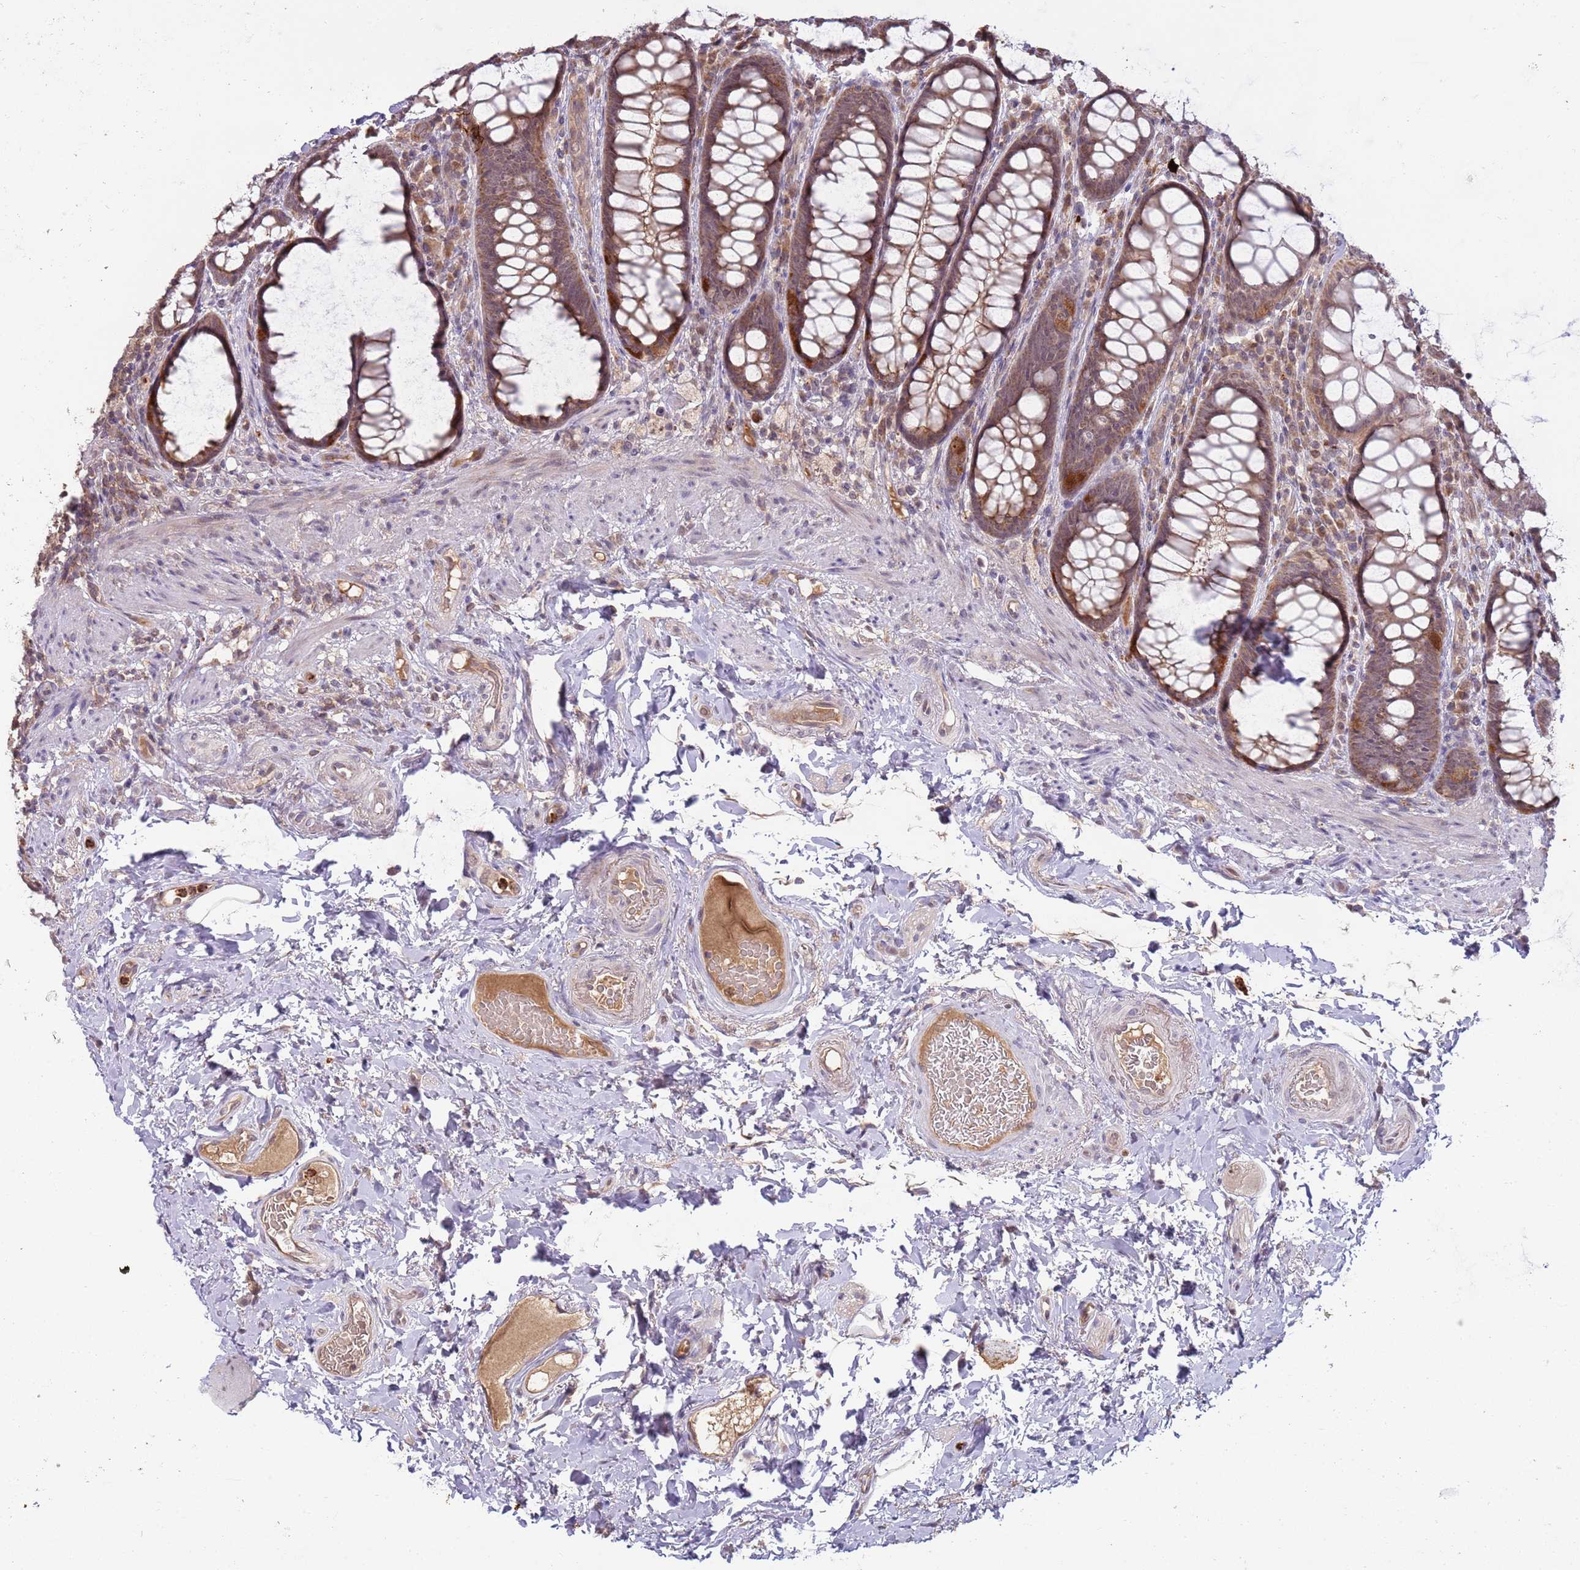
{"staining": {"intensity": "moderate", "quantity": "25%-75%", "location": "cytoplasmic/membranous,nuclear"}, "tissue": "rectum", "cell_type": "Glandular cells", "image_type": "normal", "snomed": [{"axis": "morphology", "description": "Normal tissue, NOS"}, {"axis": "topography", "description": "Rectum"}], "caption": "The histopathology image shows immunohistochemical staining of unremarkable rectum. There is moderate cytoplasmic/membranous,nuclear expression is identified in approximately 25%-75% of glandular cells. (IHC, brightfield microscopy, high magnification).", "gene": "NBPF4", "patient": {"sex": "male", "age": 83}}